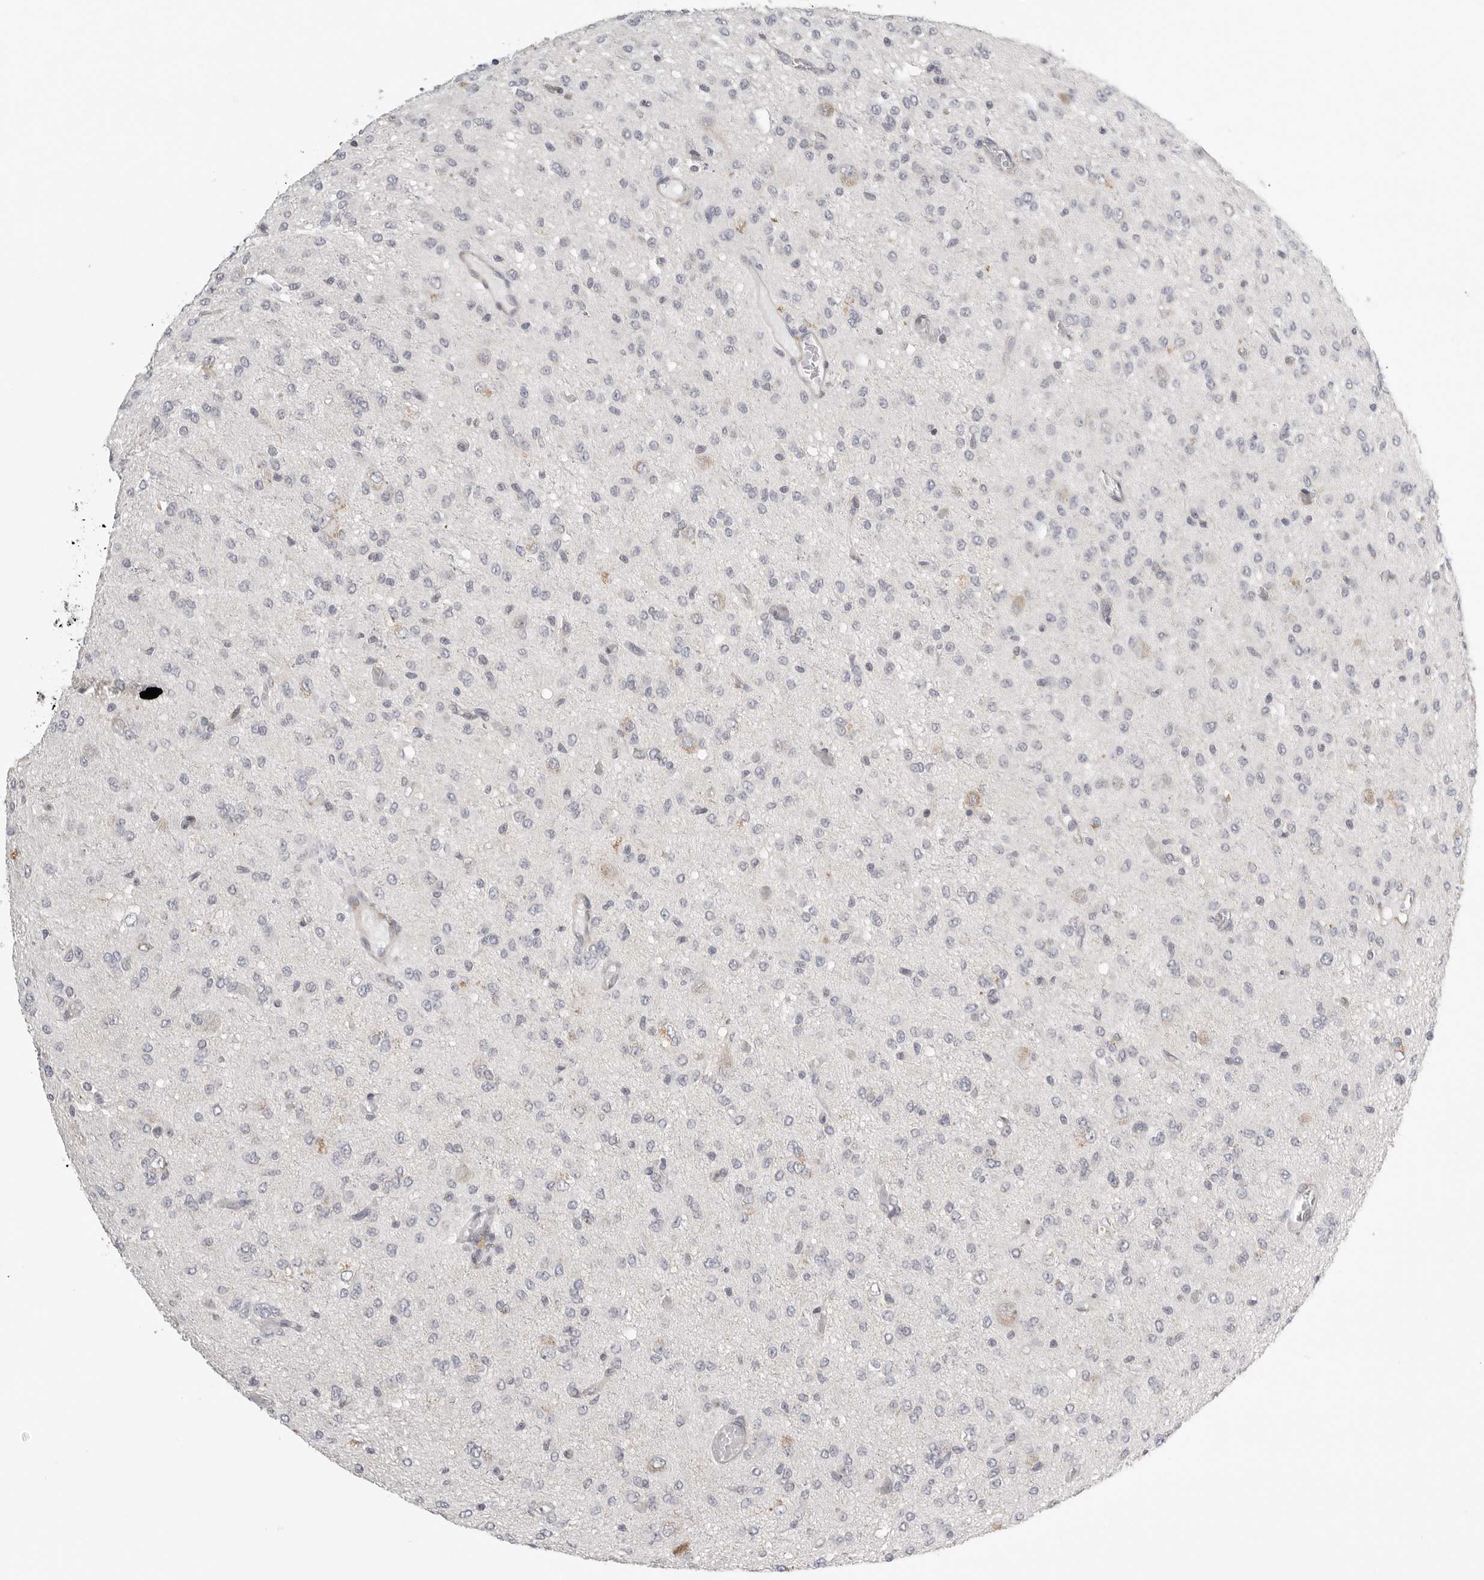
{"staining": {"intensity": "negative", "quantity": "none", "location": "none"}, "tissue": "glioma", "cell_type": "Tumor cells", "image_type": "cancer", "snomed": [{"axis": "morphology", "description": "Glioma, malignant, High grade"}, {"axis": "topography", "description": "Brain"}], "caption": "Immunohistochemical staining of human glioma shows no significant expression in tumor cells. Nuclei are stained in blue.", "gene": "STAB2", "patient": {"sex": "female", "age": 59}}